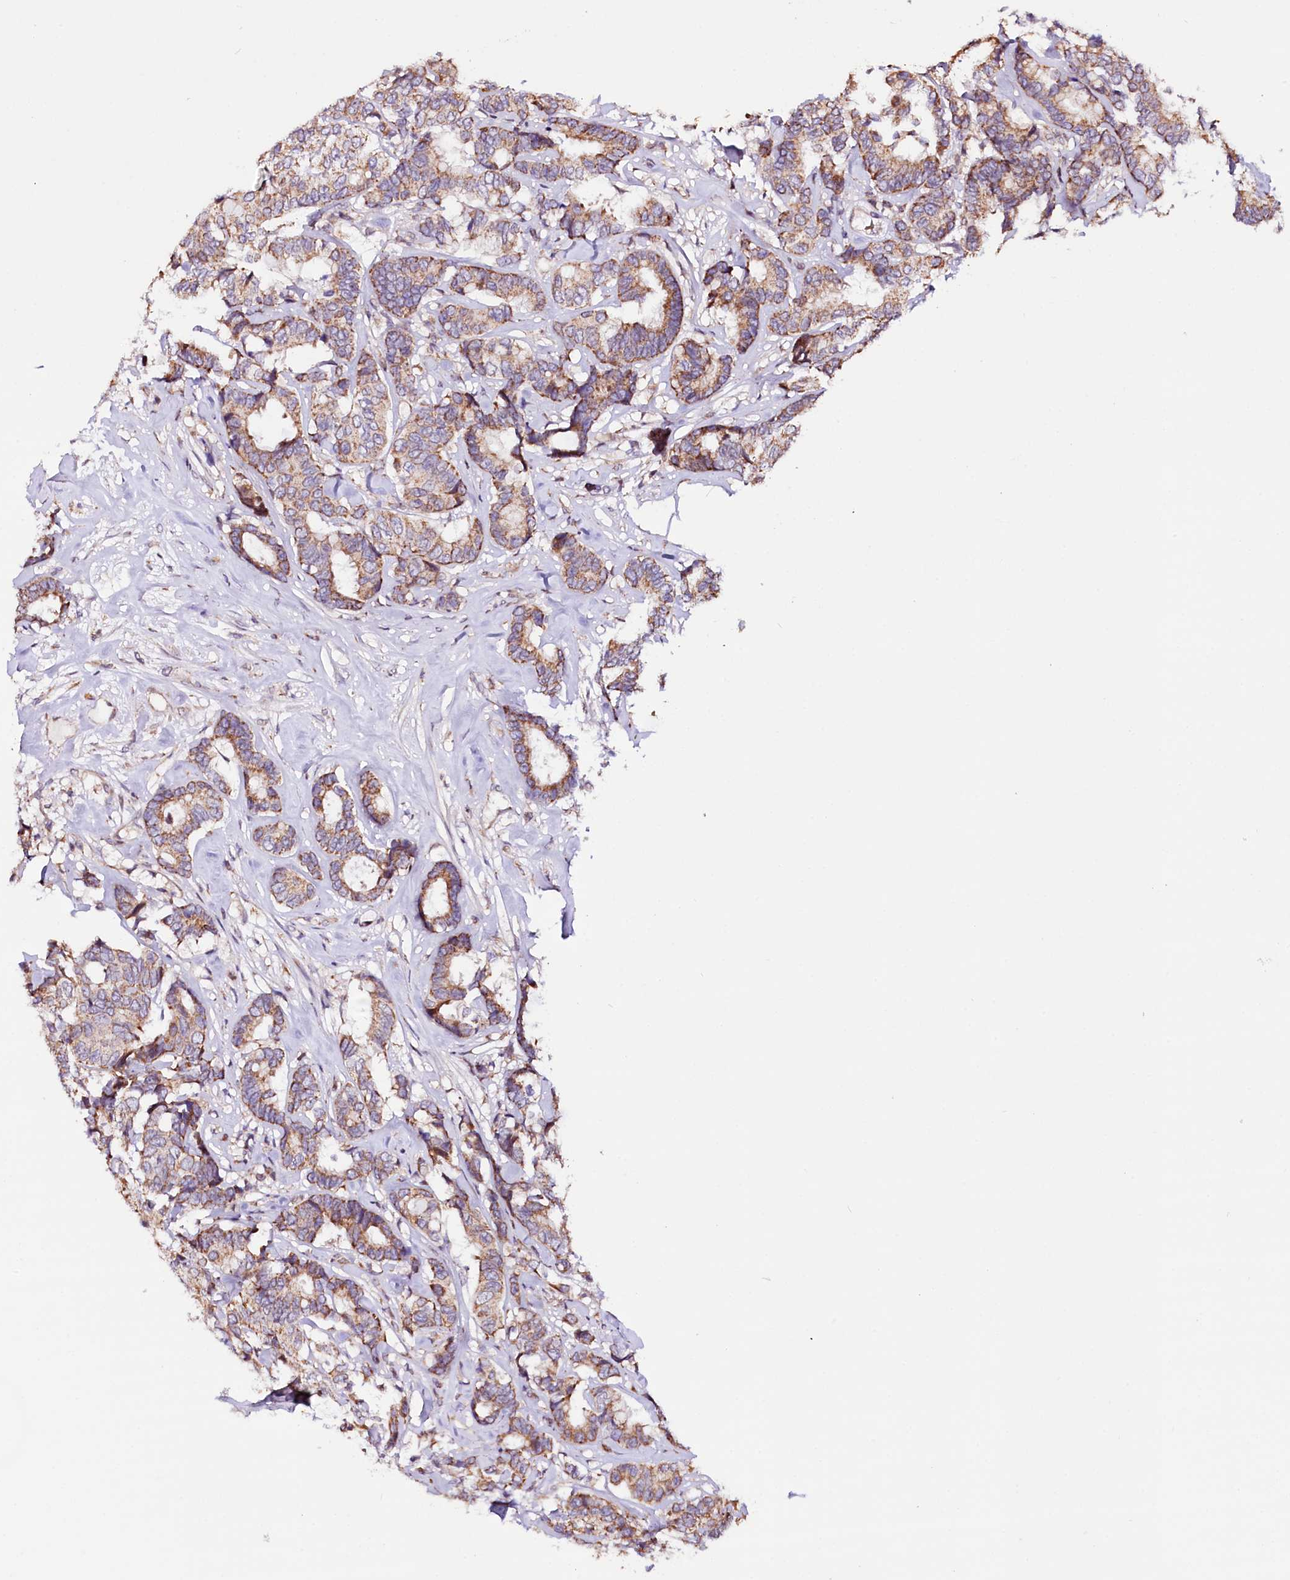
{"staining": {"intensity": "moderate", "quantity": ">75%", "location": "cytoplasmic/membranous"}, "tissue": "breast cancer", "cell_type": "Tumor cells", "image_type": "cancer", "snomed": [{"axis": "morphology", "description": "Duct carcinoma"}, {"axis": "topography", "description": "Breast"}], "caption": "Breast invasive ductal carcinoma stained for a protein (brown) shows moderate cytoplasmic/membranous positive staining in approximately >75% of tumor cells.", "gene": "ST7", "patient": {"sex": "female", "age": 87}}